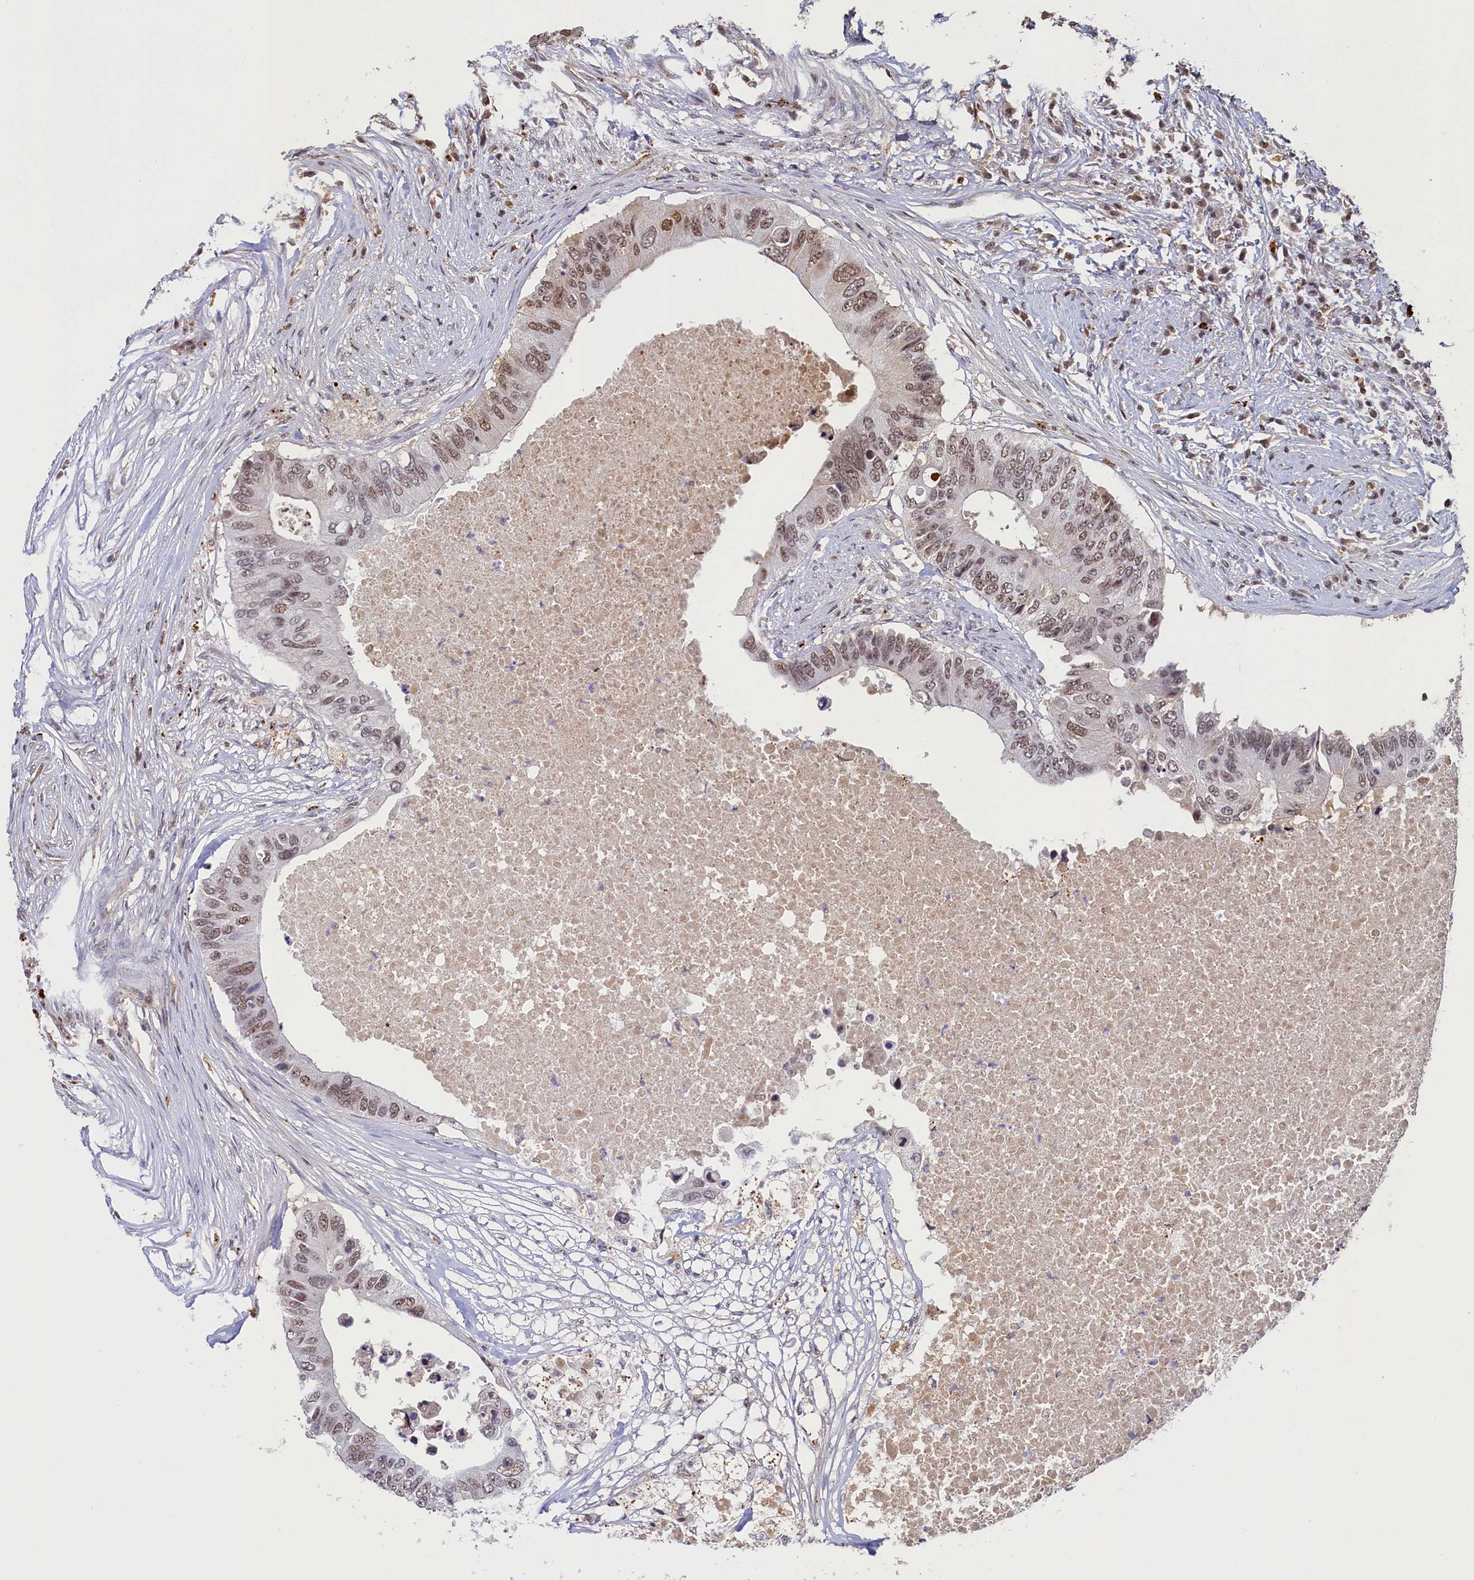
{"staining": {"intensity": "moderate", "quantity": ">75%", "location": "nuclear"}, "tissue": "colorectal cancer", "cell_type": "Tumor cells", "image_type": "cancer", "snomed": [{"axis": "morphology", "description": "Adenocarcinoma, NOS"}, {"axis": "topography", "description": "Colon"}], "caption": "This micrograph displays immunohistochemistry staining of colorectal adenocarcinoma, with medium moderate nuclear positivity in about >75% of tumor cells.", "gene": "INTS14", "patient": {"sex": "male", "age": 71}}